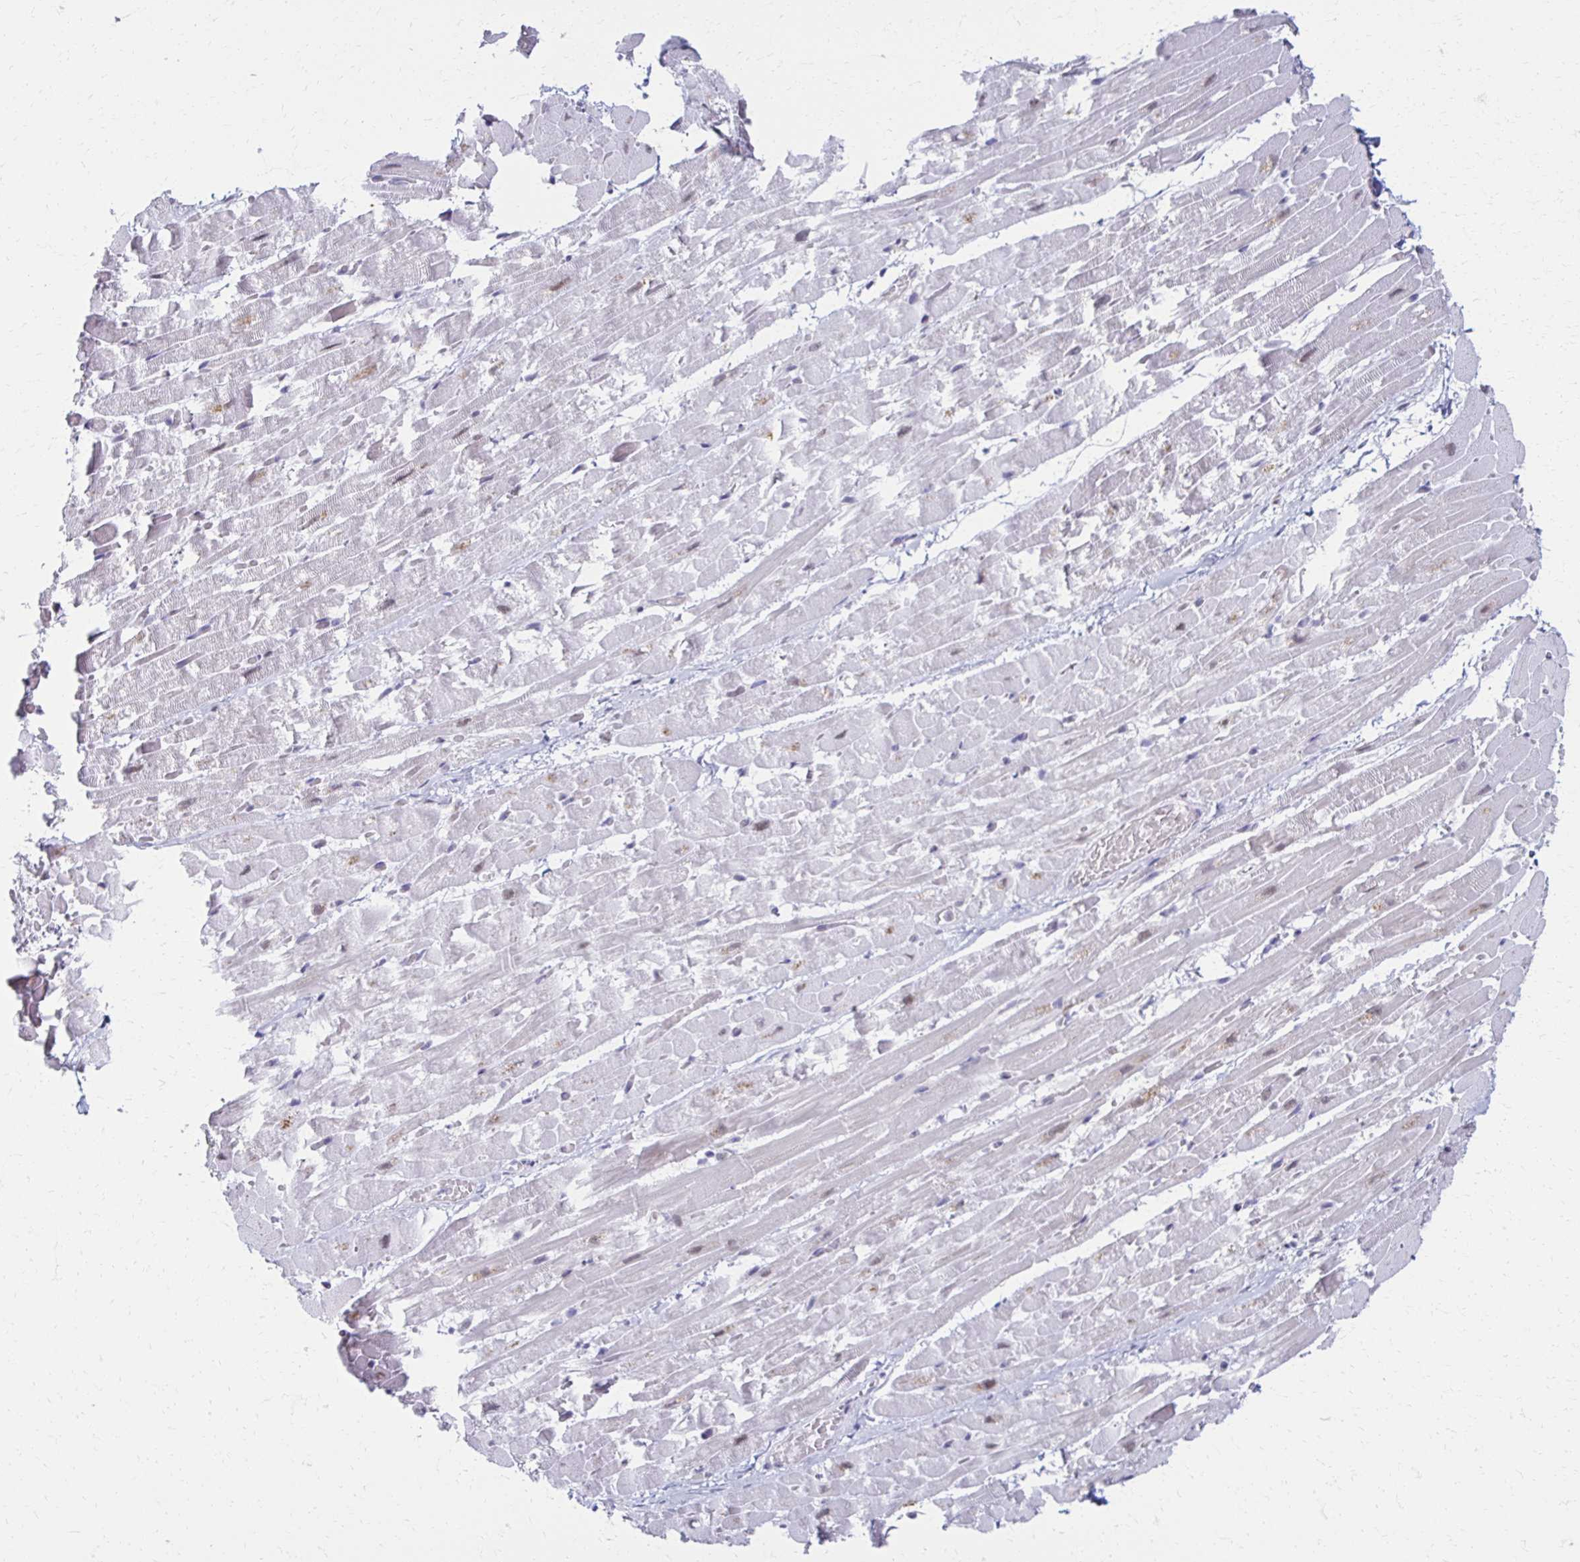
{"staining": {"intensity": "weak", "quantity": "25%-75%", "location": "nuclear"}, "tissue": "heart muscle", "cell_type": "Cardiomyocytes", "image_type": "normal", "snomed": [{"axis": "morphology", "description": "Normal tissue, NOS"}, {"axis": "topography", "description": "Heart"}], "caption": "Heart muscle stained with a brown dye displays weak nuclear positive staining in about 25%-75% of cardiomyocytes.", "gene": "IRF7", "patient": {"sex": "male", "age": 37}}